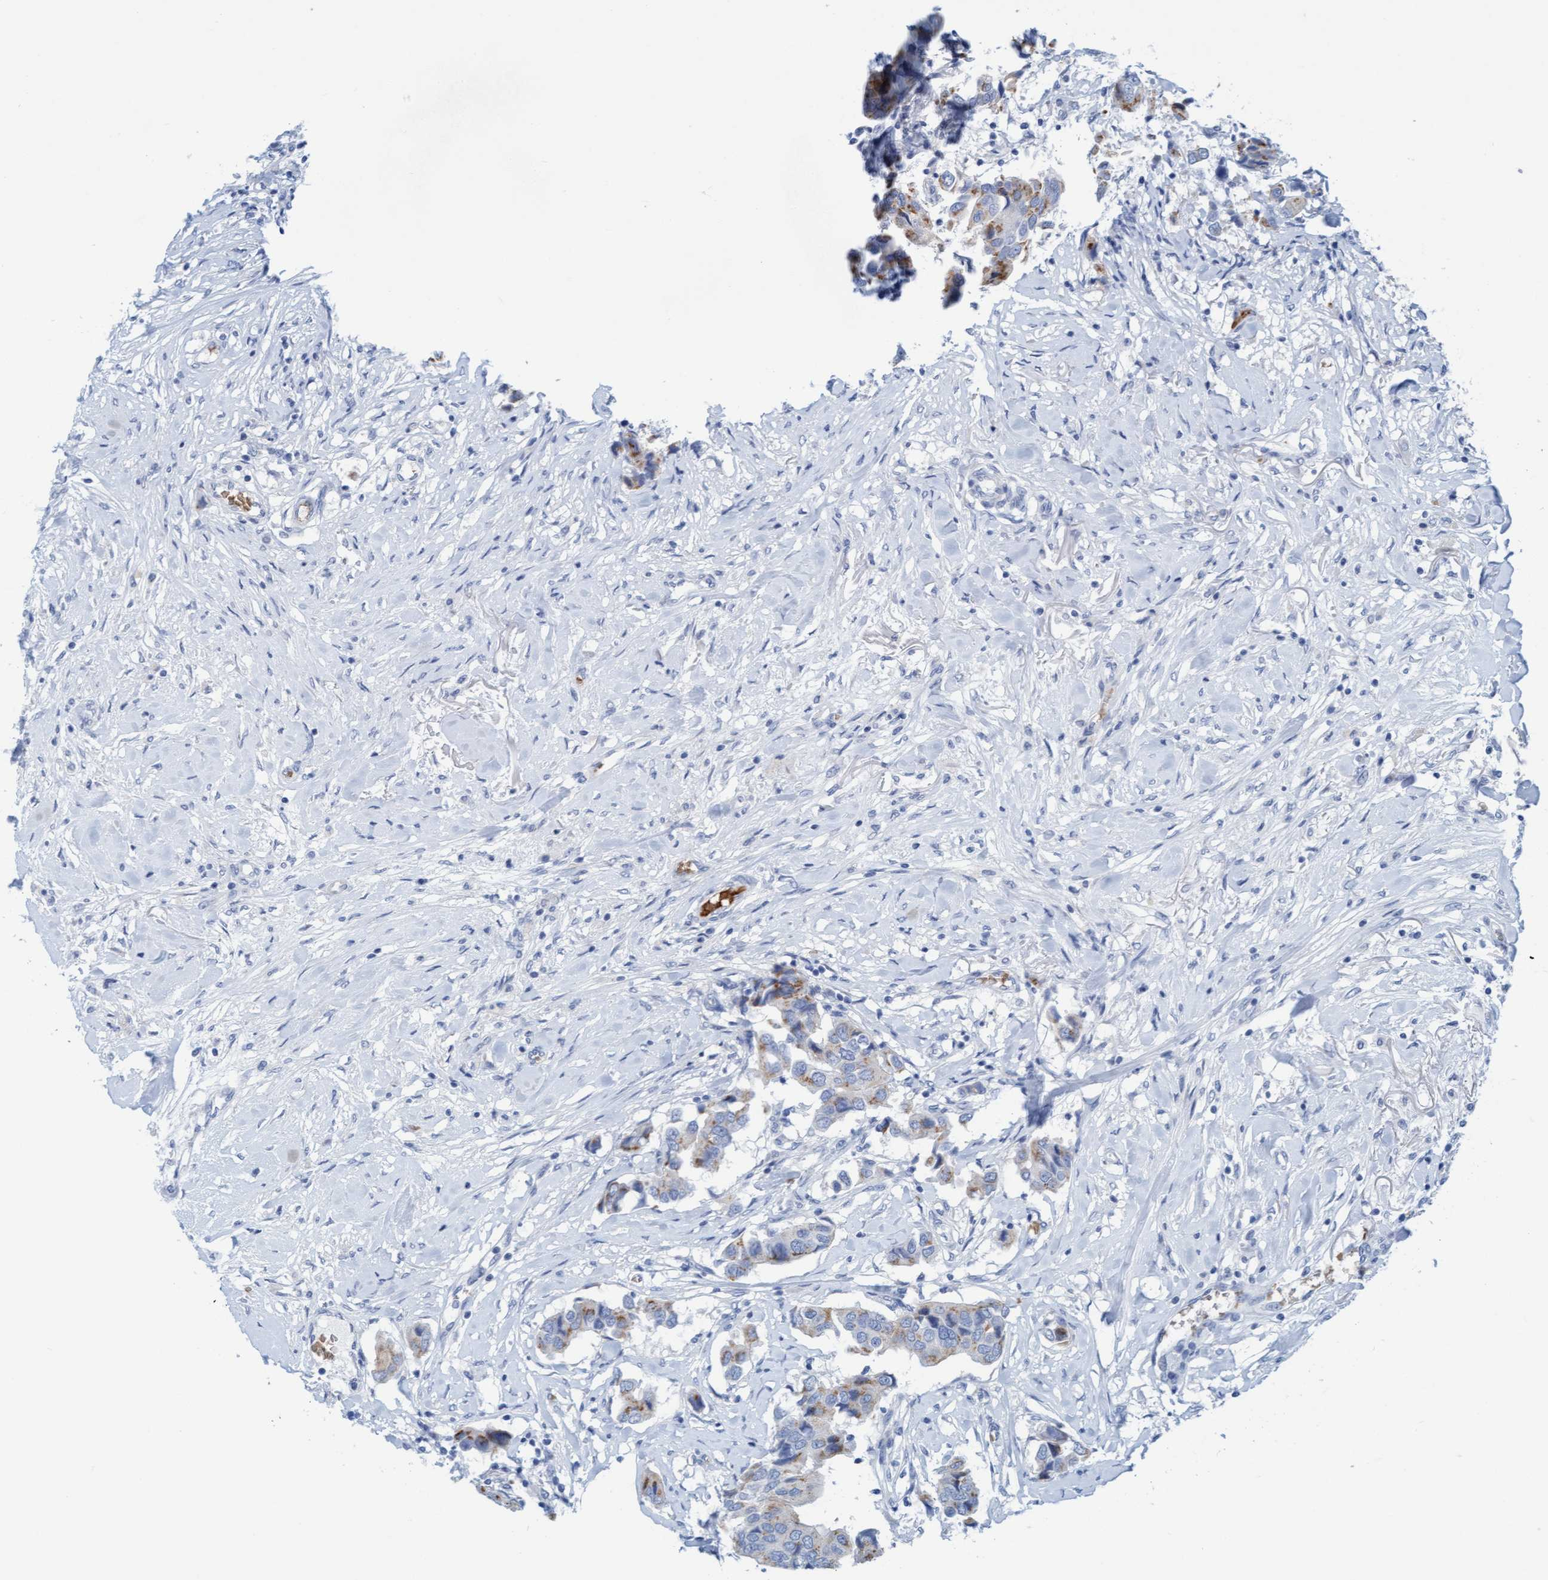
{"staining": {"intensity": "moderate", "quantity": "25%-75%", "location": "cytoplasmic/membranous"}, "tissue": "breast cancer", "cell_type": "Tumor cells", "image_type": "cancer", "snomed": [{"axis": "morphology", "description": "Duct carcinoma"}, {"axis": "topography", "description": "Breast"}], "caption": "Human breast cancer stained with a brown dye shows moderate cytoplasmic/membranous positive staining in approximately 25%-75% of tumor cells.", "gene": "P2RX5", "patient": {"sex": "female", "age": 80}}